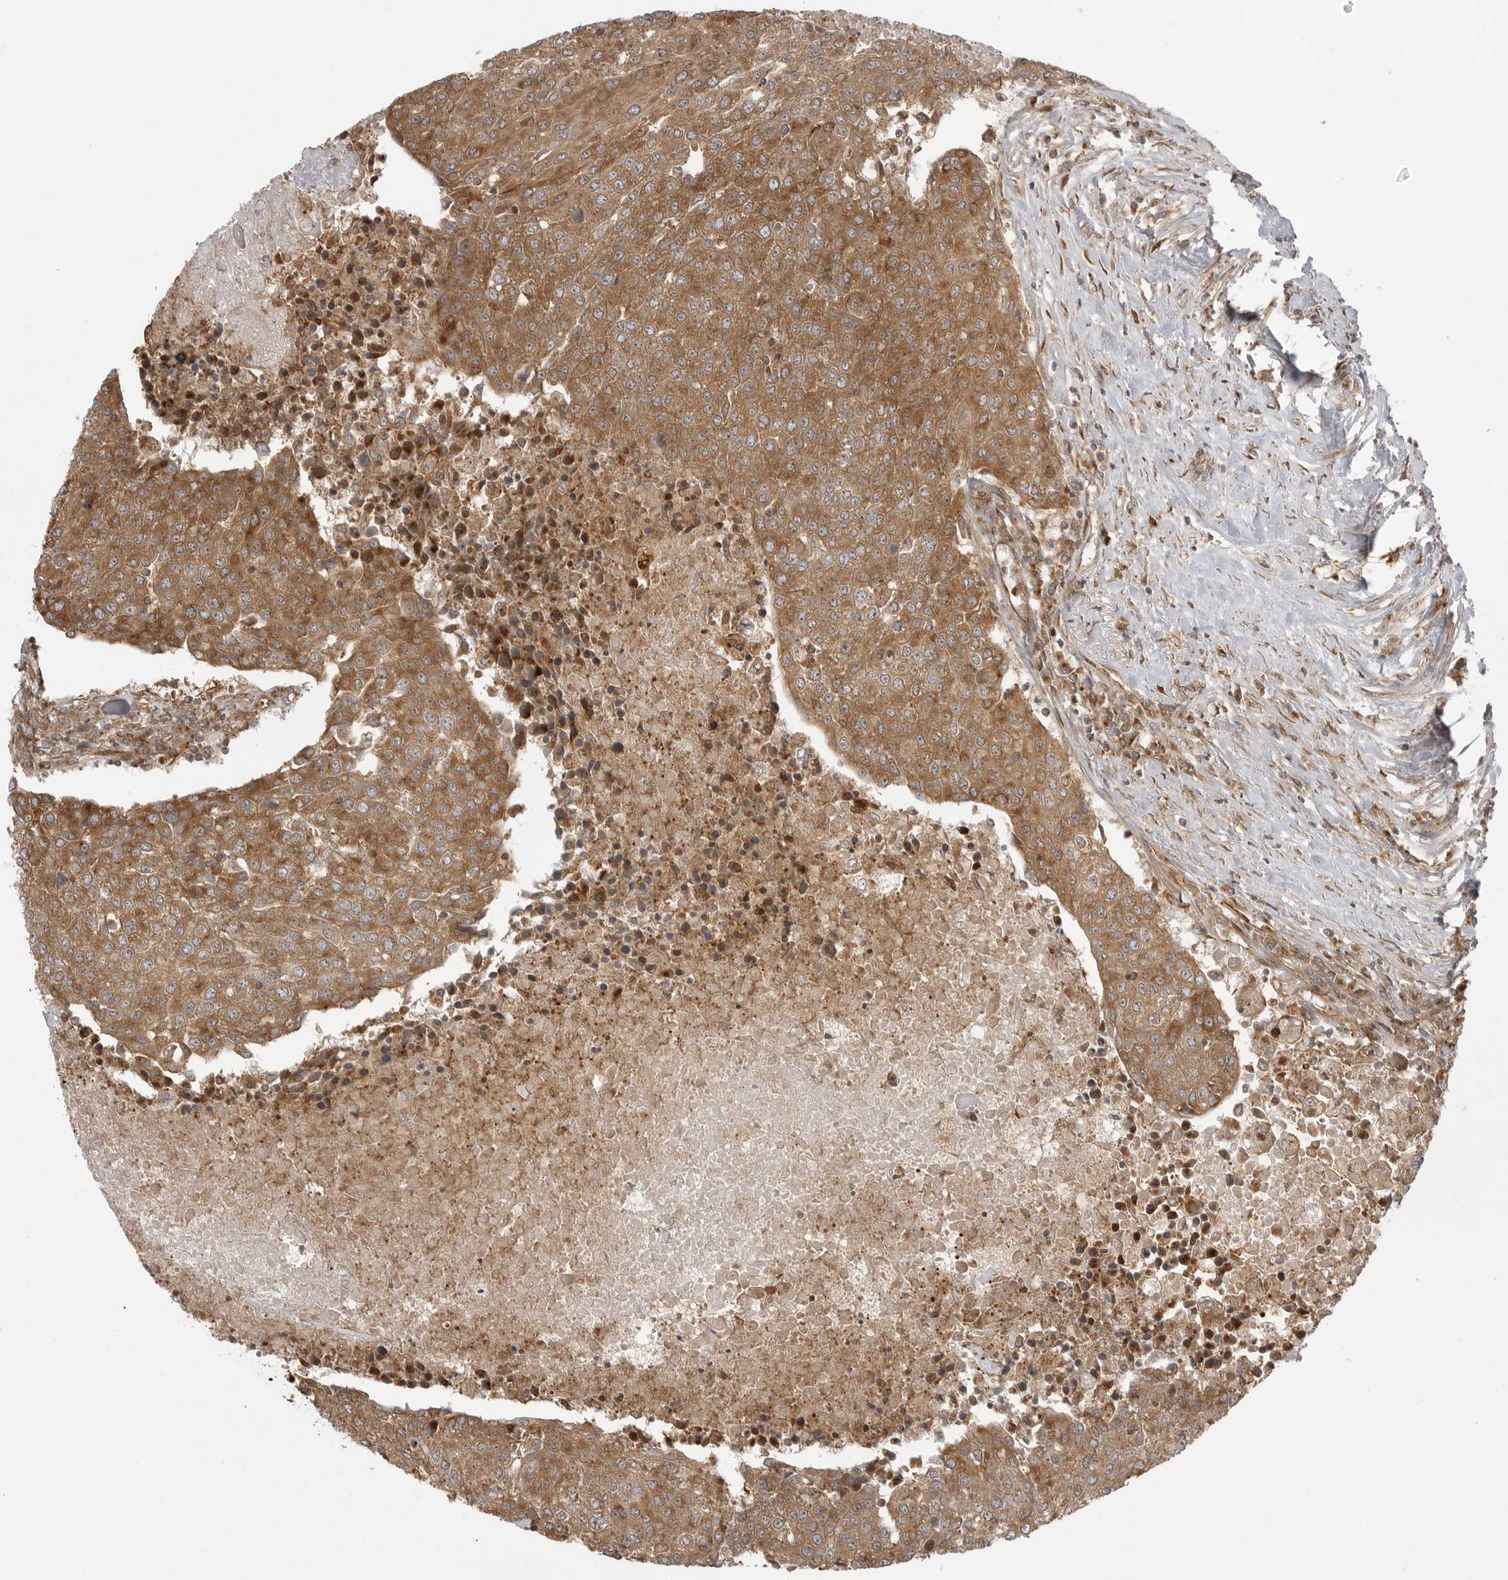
{"staining": {"intensity": "moderate", "quantity": ">75%", "location": "cytoplasmic/membranous"}, "tissue": "urothelial cancer", "cell_type": "Tumor cells", "image_type": "cancer", "snomed": [{"axis": "morphology", "description": "Urothelial carcinoma, High grade"}, {"axis": "topography", "description": "Urinary bladder"}], "caption": "A high-resolution image shows immunohistochemistry (IHC) staining of urothelial cancer, which shows moderate cytoplasmic/membranous staining in about >75% of tumor cells.", "gene": "FAT3", "patient": {"sex": "female", "age": 85}}